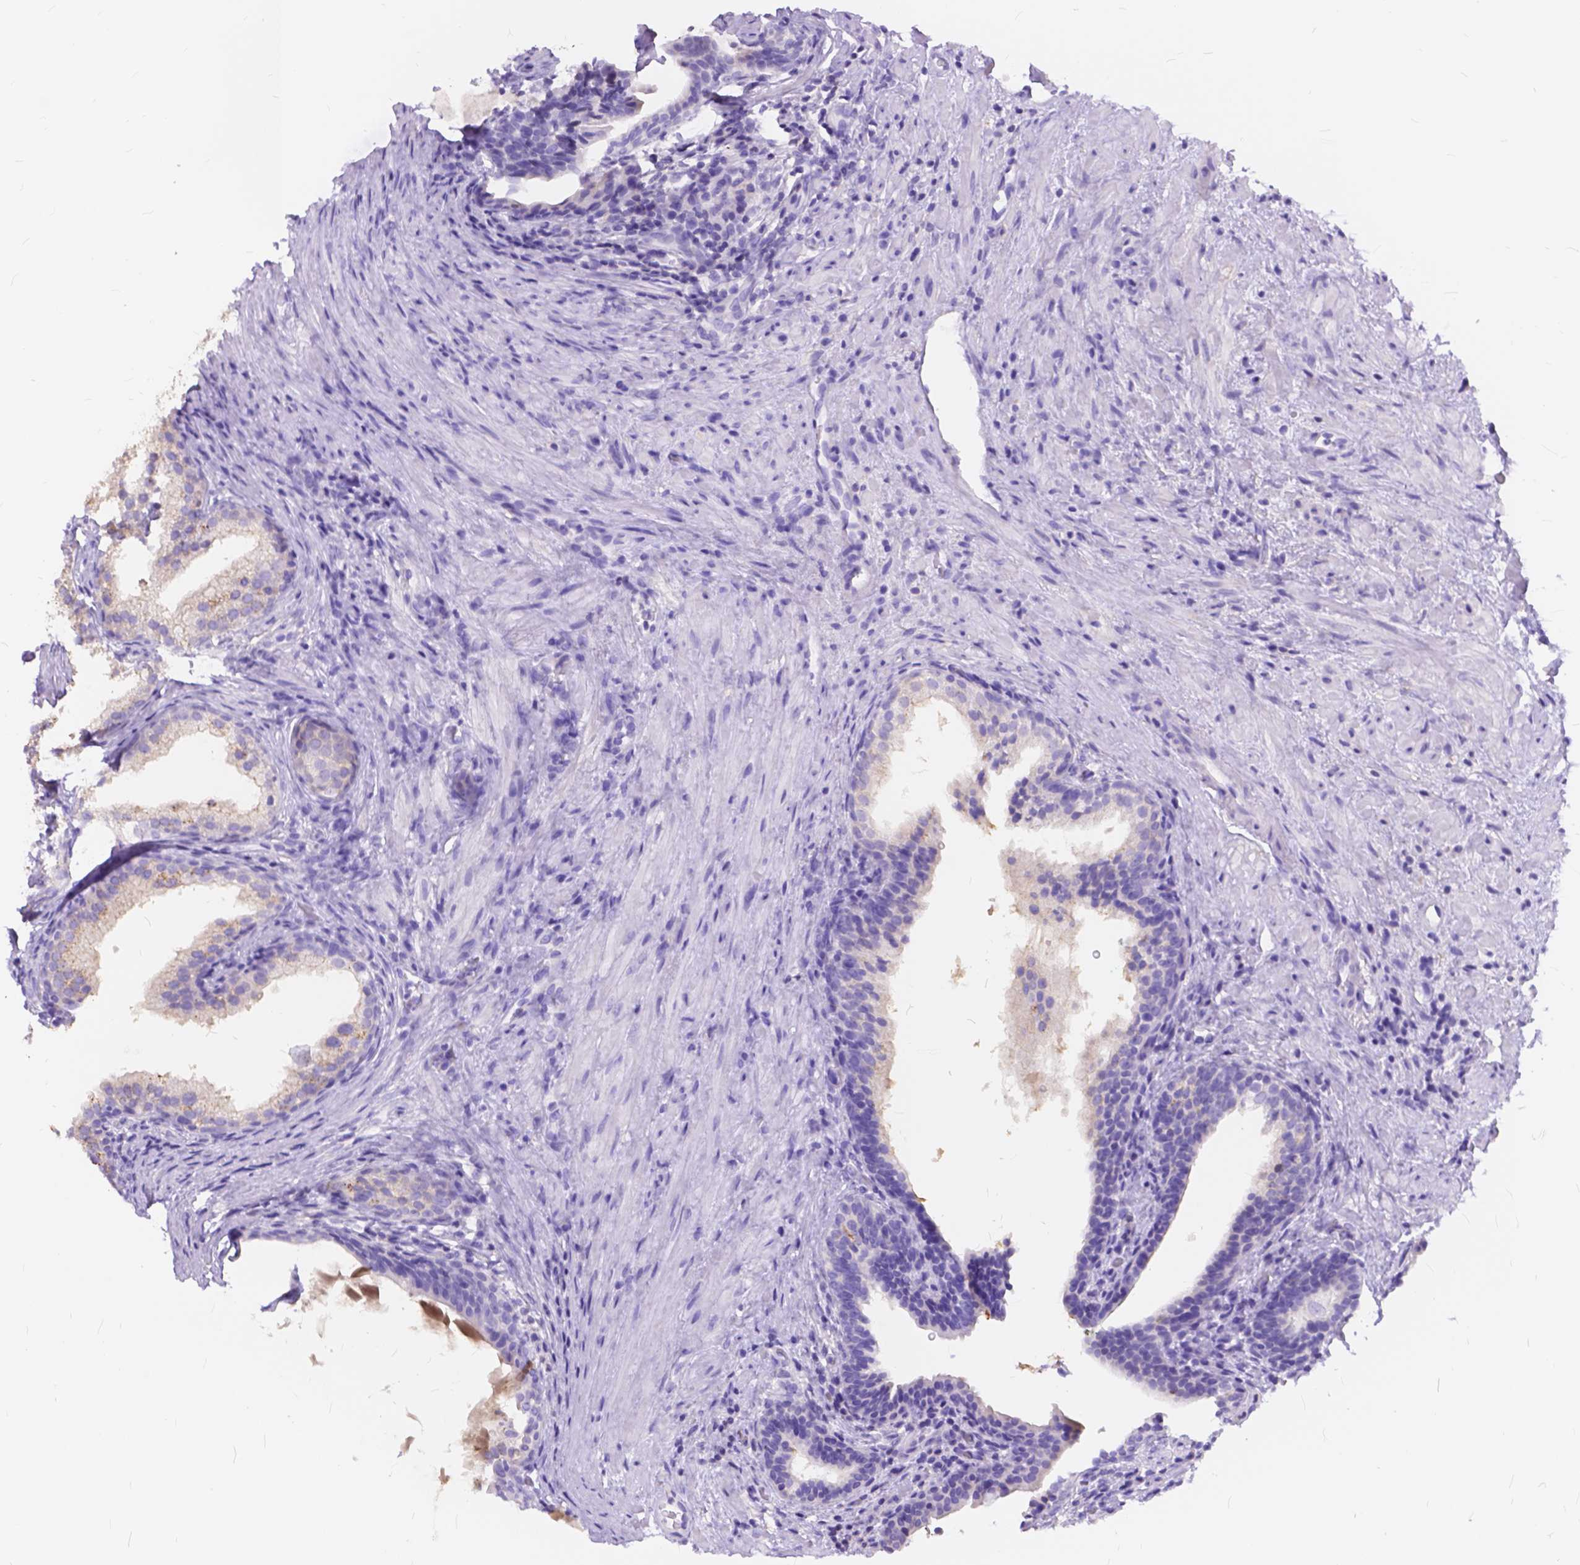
{"staining": {"intensity": "negative", "quantity": "none", "location": "none"}, "tissue": "prostate cancer", "cell_type": "Tumor cells", "image_type": "cancer", "snomed": [{"axis": "morphology", "description": "Adenocarcinoma, Low grade"}, {"axis": "topography", "description": "Prostate and seminal vesicle, NOS"}], "caption": "Tumor cells show no significant protein positivity in prostate low-grade adenocarcinoma.", "gene": "FOXL2", "patient": {"sex": "male", "age": 71}}